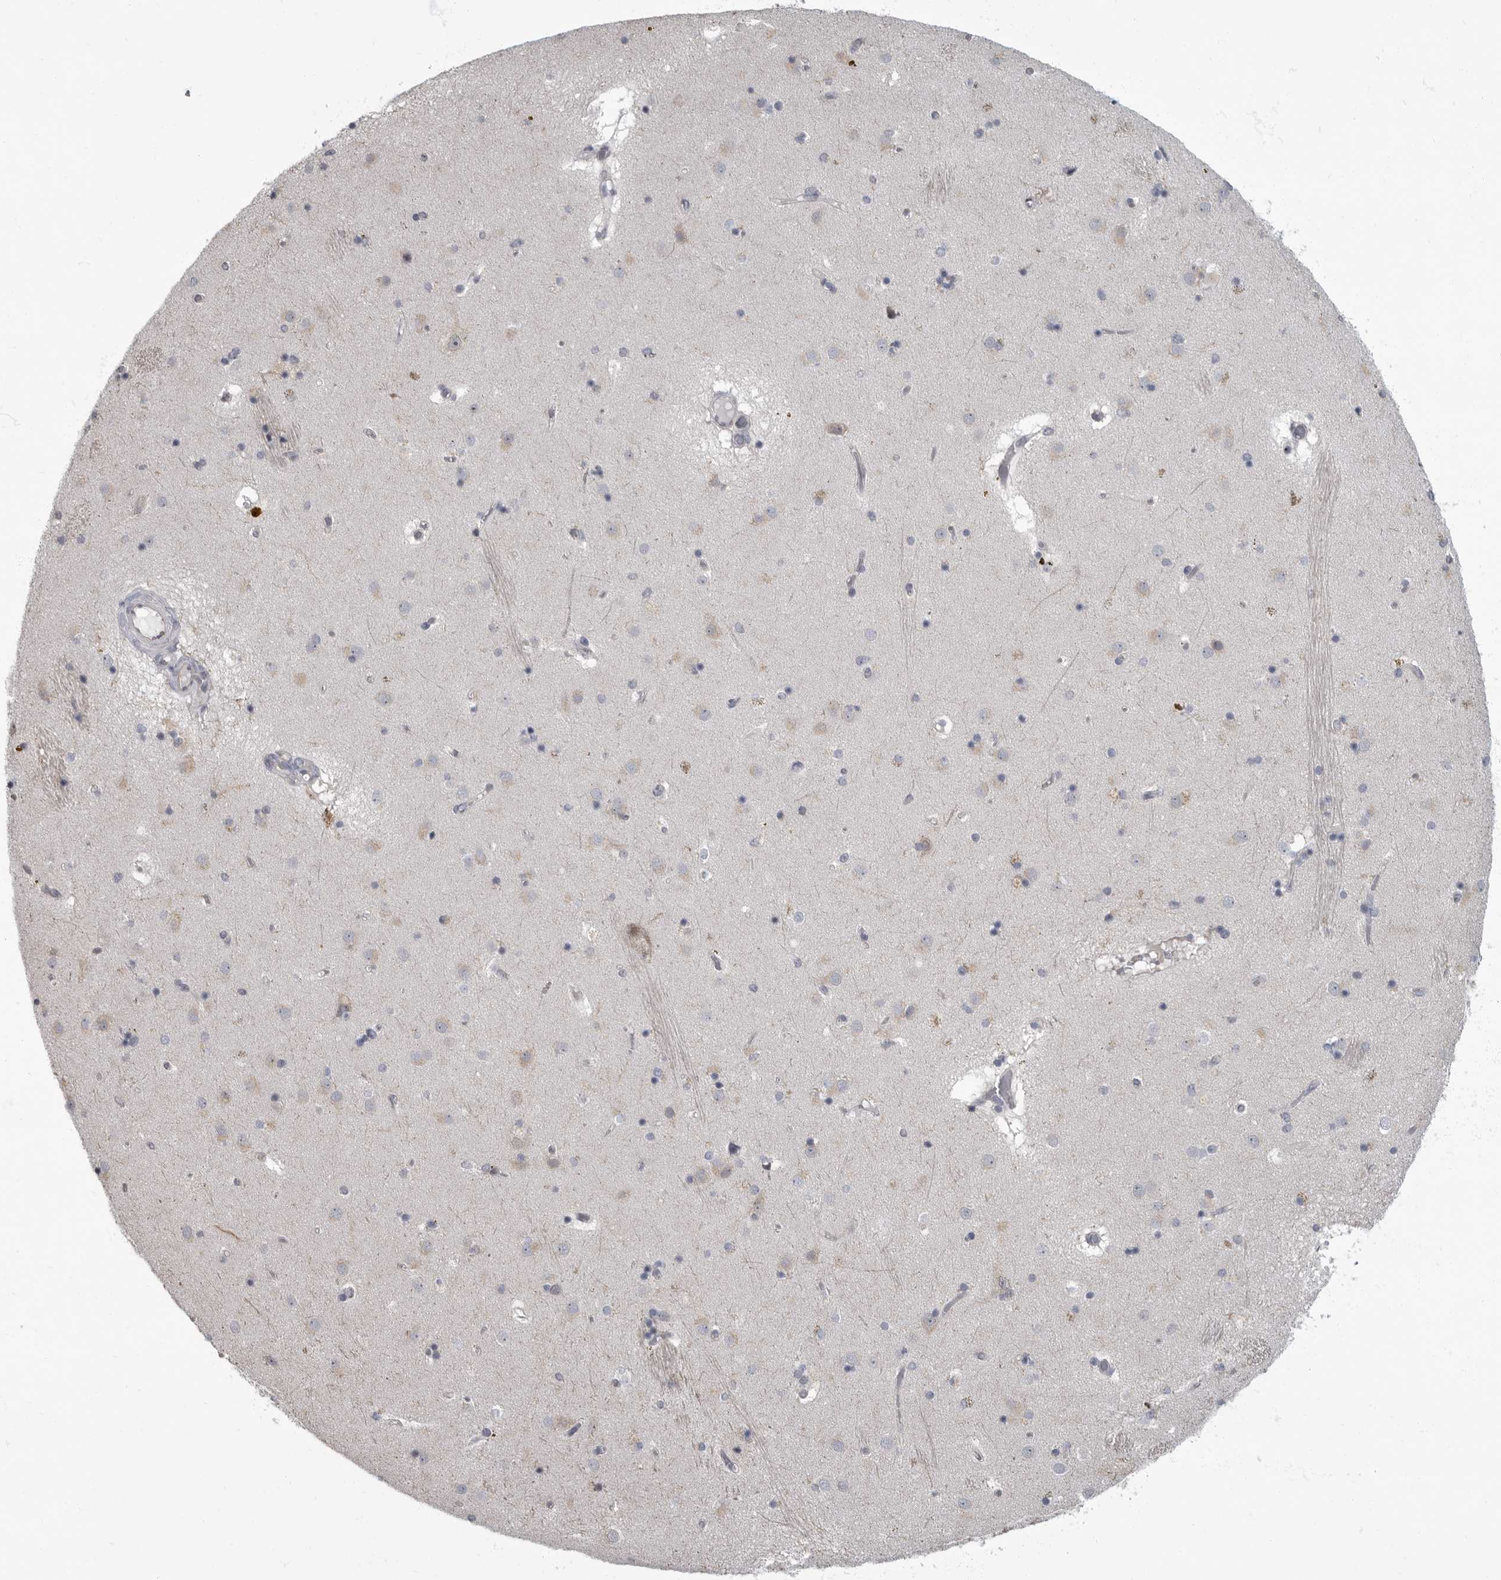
{"staining": {"intensity": "negative", "quantity": "none", "location": "none"}, "tissue": "caudate", "cell_type": "Glial cells", "image_type": "normal", "snomed": [{"axis": "morphology", "description": "Normal tissue, NOS"}, {"axis": "topography", "description": "Lateral ventricle wall"}], "caption": "This is an immunohistochemistry (IHC) image of normal caudate. There is no staining in glial cells.", "gene": "ARHGEF10", "patient": {"sex": "male", "age": 70}}